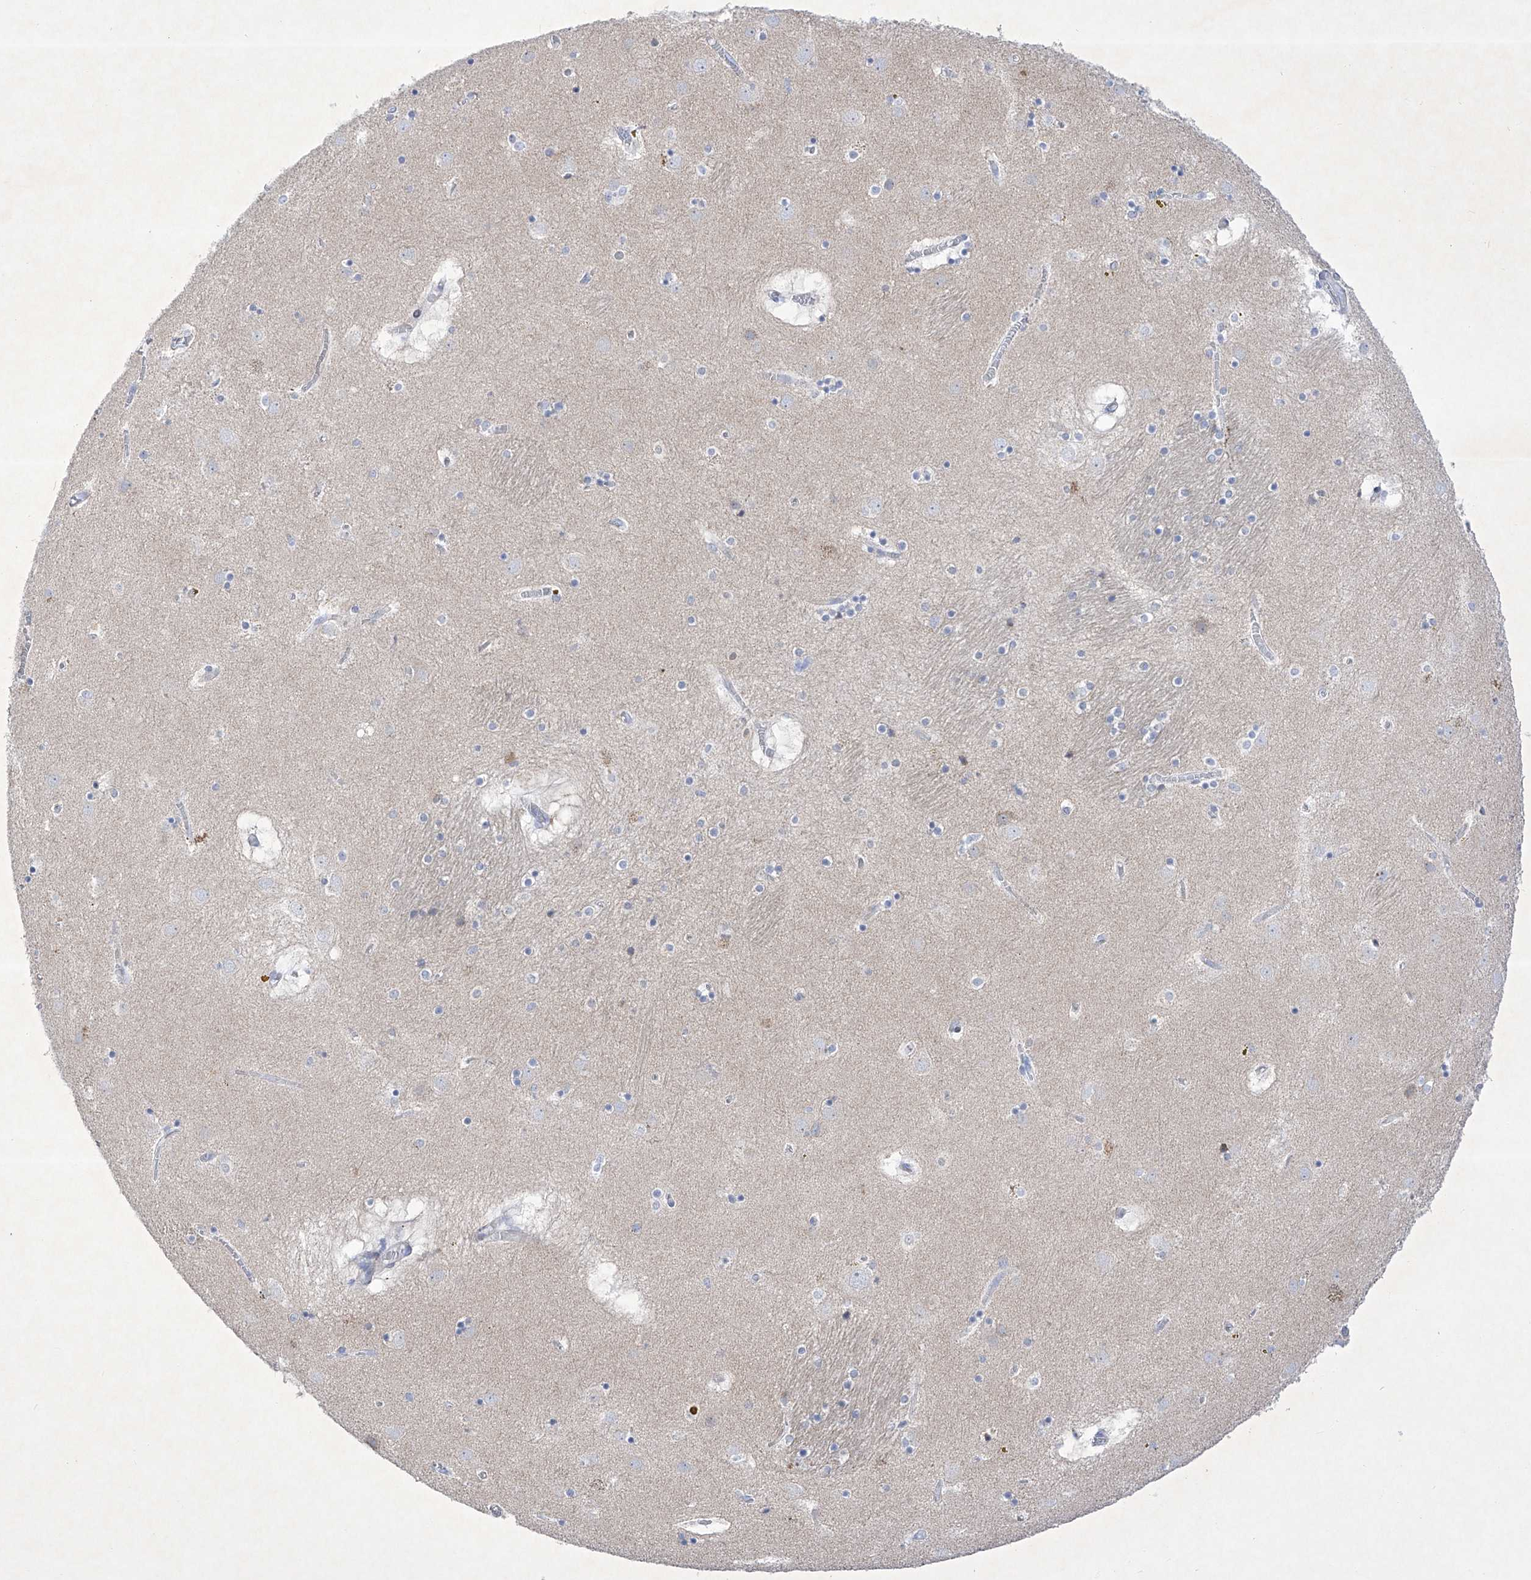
{"staining": {"intensity": "negative", "quantity": "none", "location": "none"}, "tissue": "caudate", "cell_type": "Glial cells", "image_type": "normal", "snomed": [{"axis": "morphology", "description": "Normal tissue, NOS"}, {"axis": "topography", "description": "Lateral ventricle wall"}], "caption": "The histopathology image displays no significant expression in glial cells of caudate.", "gene": "C1orf87", "patient": {"sex": "male", "age": 70}}